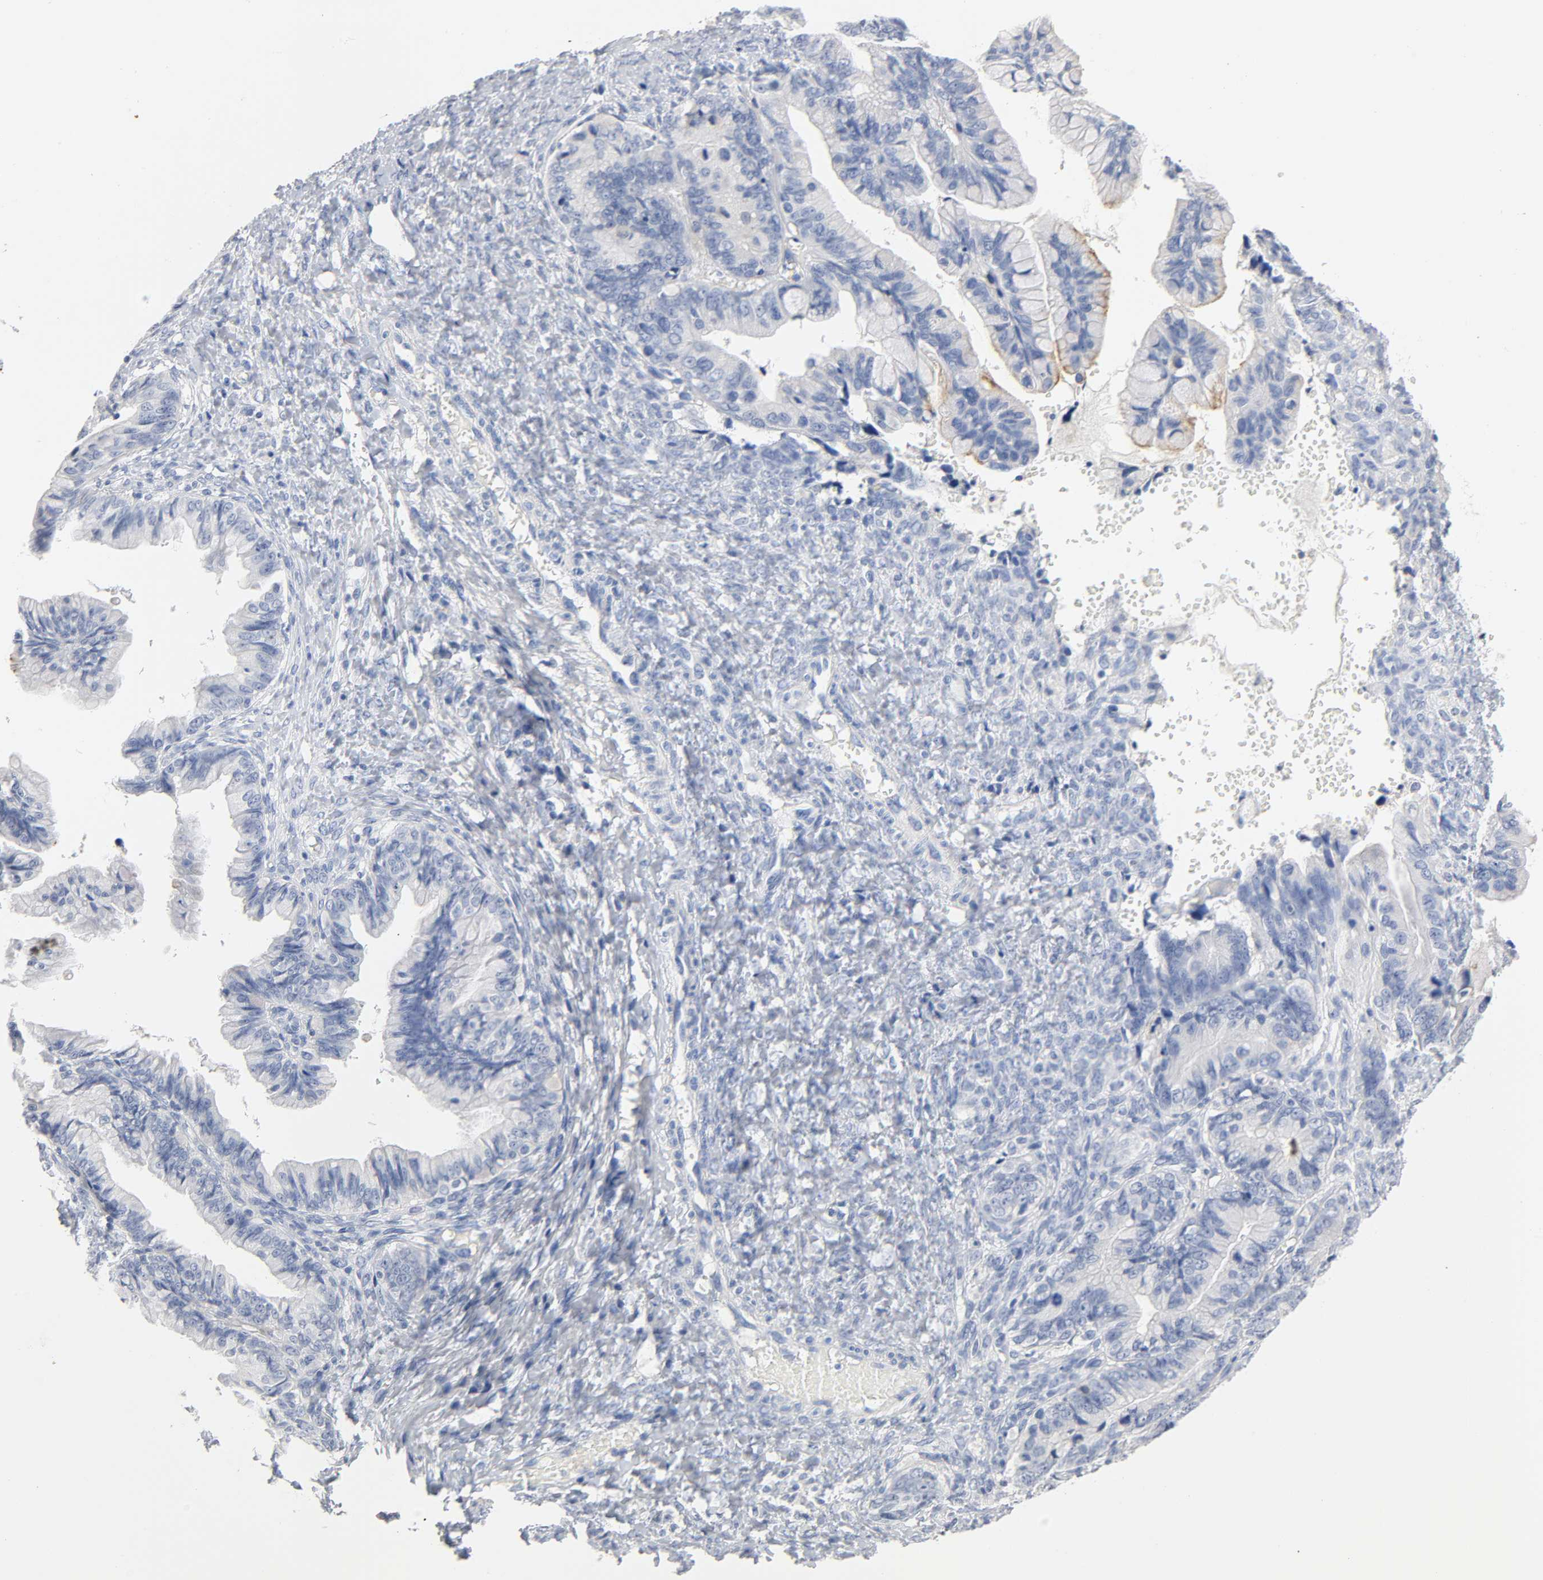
{"staining": {"intensity": "negative", "quantity": "none", "location": "none"}, "tissue": "ovarian cancer", "cell_type": "Tumor cells", "image_type": "cancer", "snomed": [{"axis": "morphology", "description": "Cystadenocarcinoma, mucinous, NOS"}, {"axis": "topography", "description": "Ovary"}], "caption": "Immunohistochemical staining of ovarian mucinous cystadenocarcinoma exhibits no significant expression in tumor cells.", "gene": "ACP3", "patient": {"sex": "female", "age": 36}}